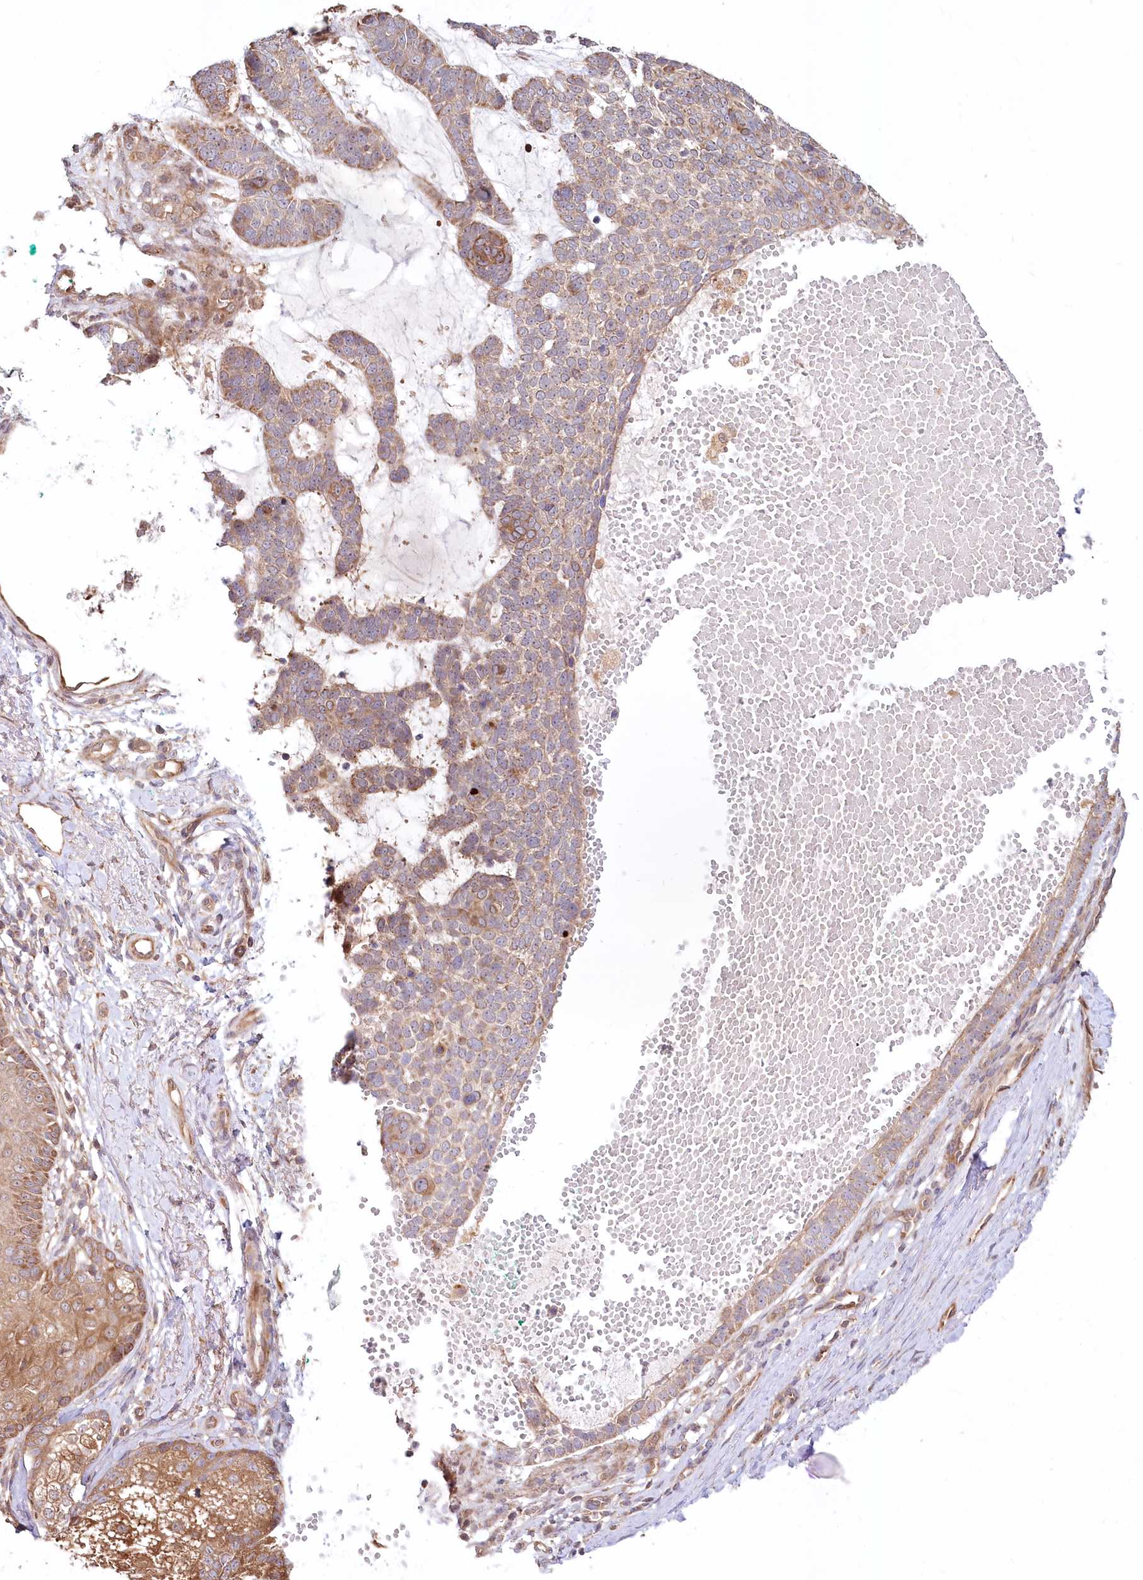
{"staining": {"intensity": "moderate", "quantity": "25%-75%", "location": "cytoplasmic/membranous"}, "tissue": "skin cancer", "cell_type": "Tumor cells", "image_type": "cancer", "snomed": [{"axis": "morphology", "description": "Basal cell carcinoma"}, {"axis": "topography", "description": "Skin"}], "caption": "Immunohistochemical staining of human skin basal cell carcinoma exhibits medium levels of moderate cytoplasmic/membranous positivity in approximately 25%-75% of tumor cells.", "gene": "CEP70", "patient": {"sex": "female", "age": 81}}